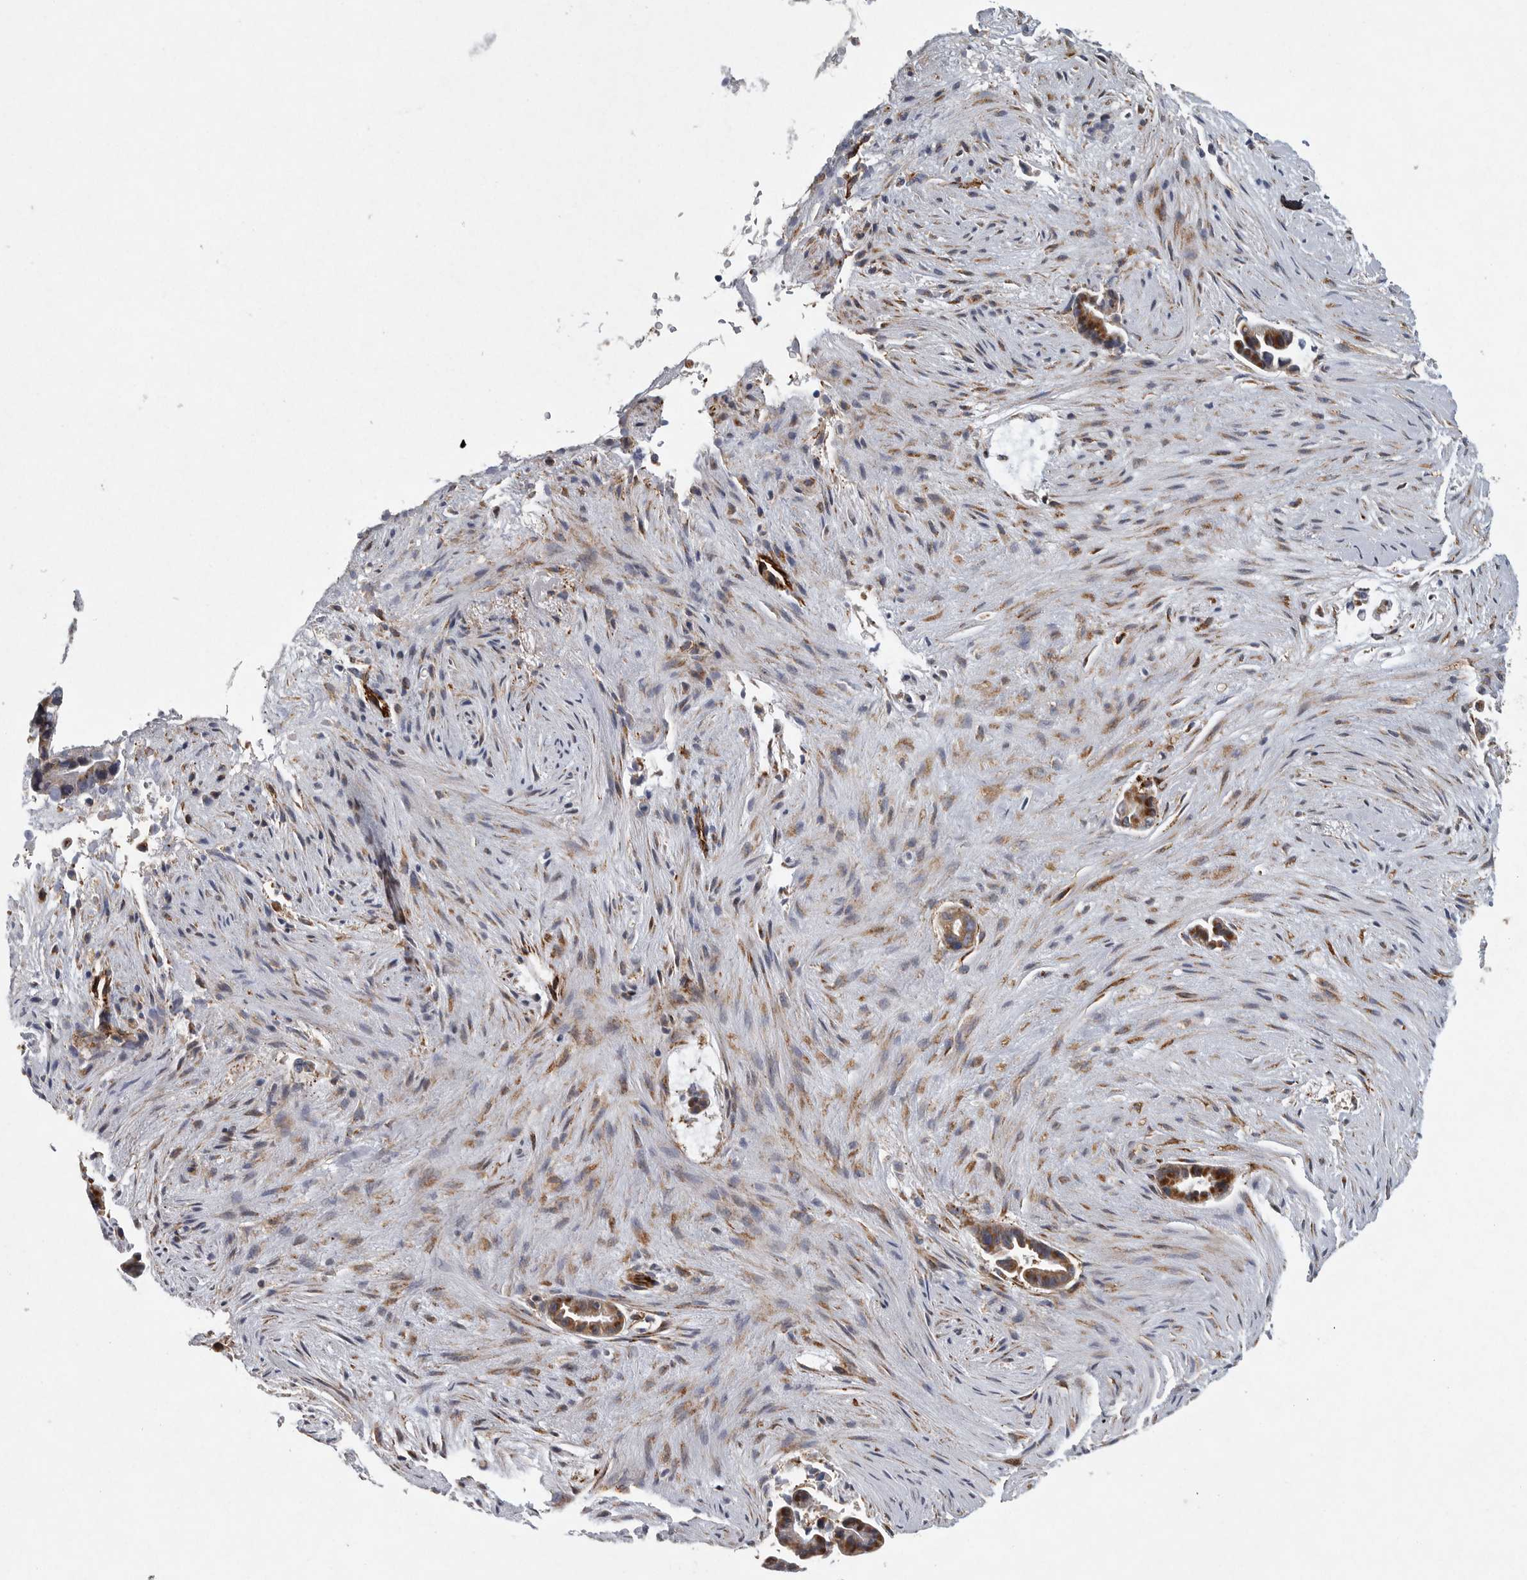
{"staining": {"intensity": "moderate", "quantity": ">75%", "location": "cytoplasmic/membranous"}, "tissue": "liver cancer", "cell_type": "Tumor cells", "image_type": "cancer", "snomed": [{"axis": "morphology", "description": "Cholangiocarcinoma"}, {"axis": "topography", "description": "Liver"}], "caption": "Liver cancer (cholangiocarcinoma) tissue shows moderate cytoplasmic/membranous expression in approximately >75% of tumor cells", "gene": "MINPP1", "patient": {"sex": "female", "age": 55}}